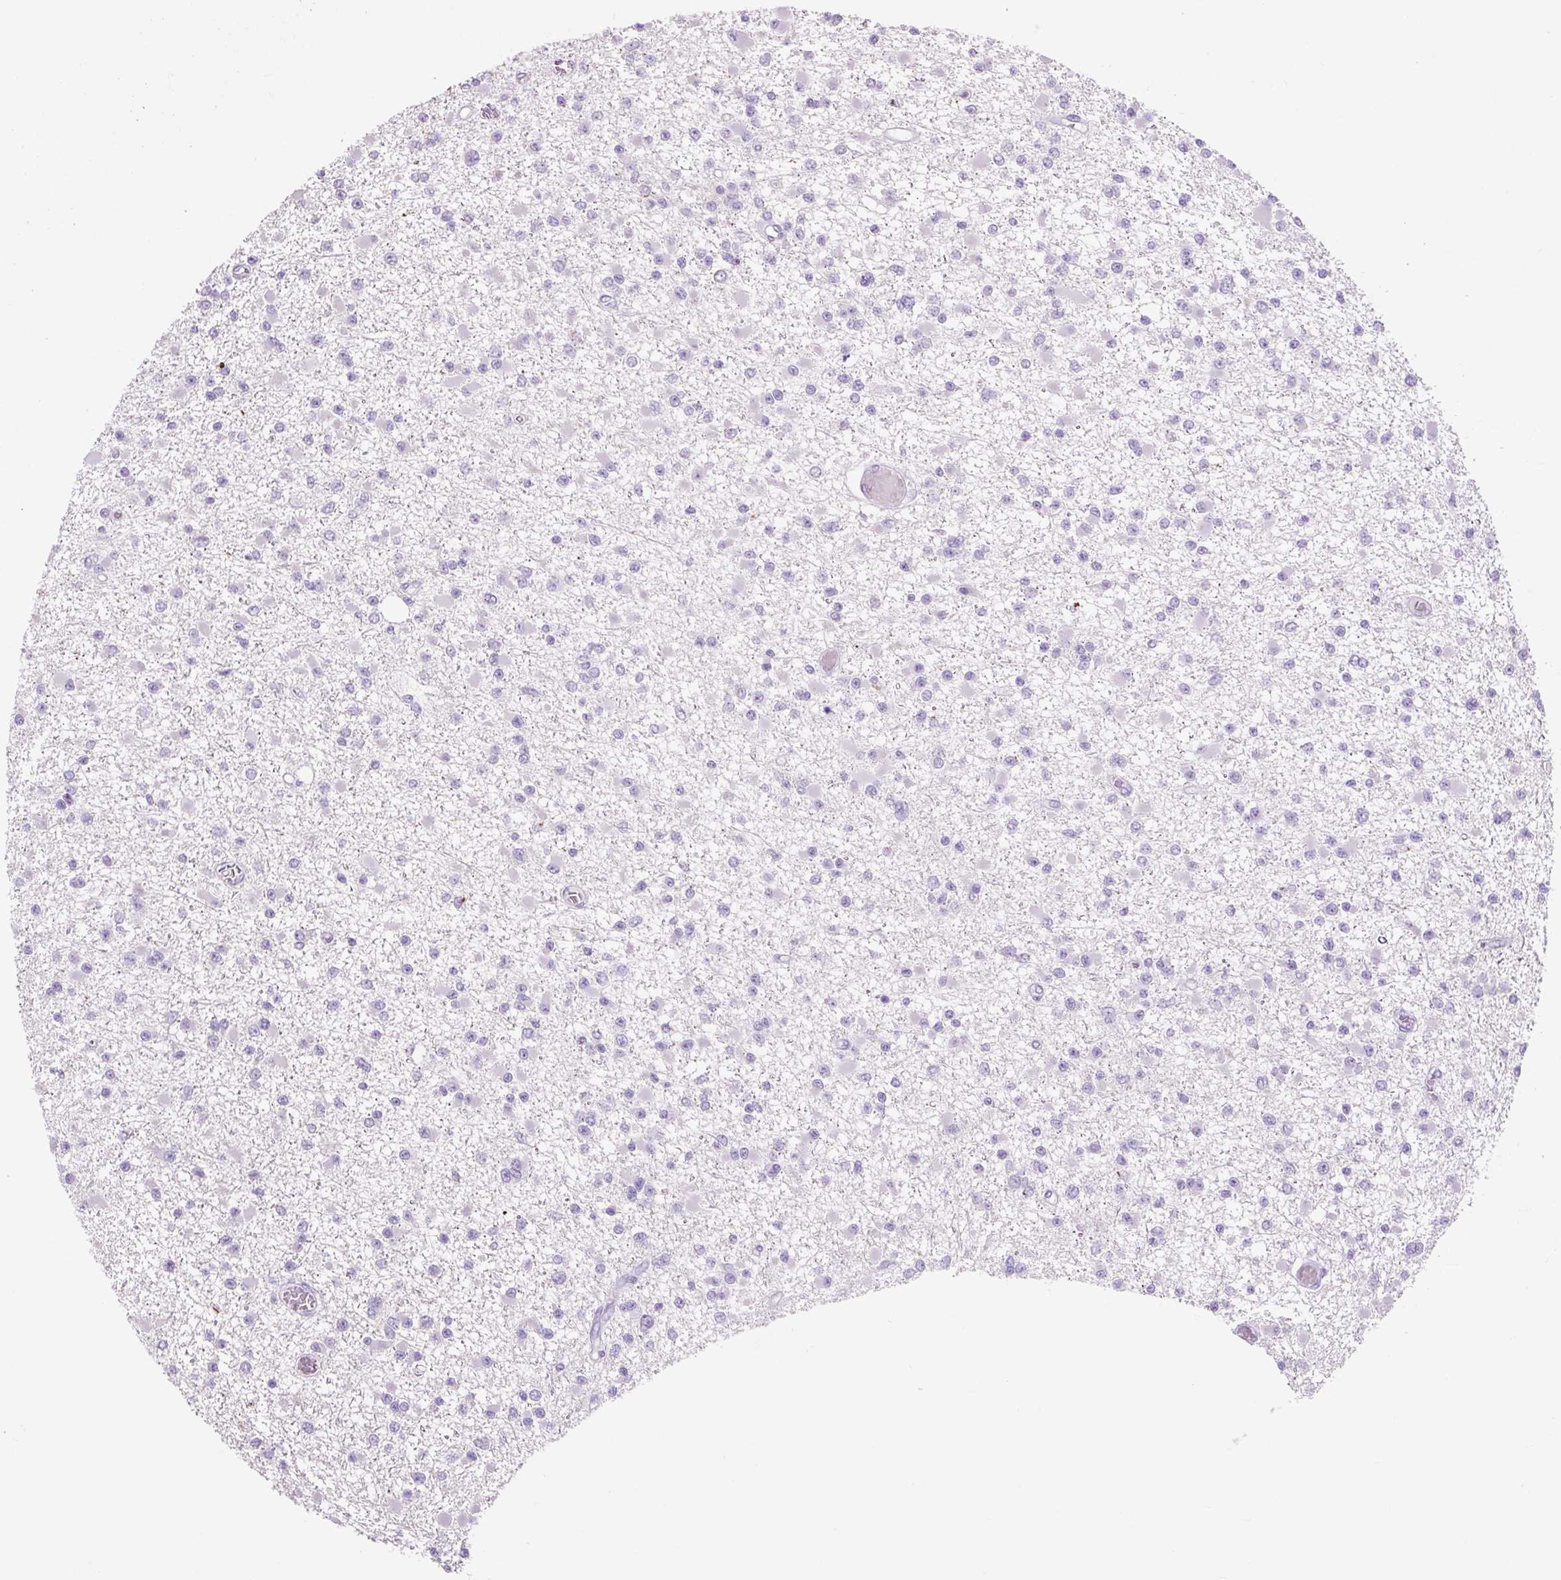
{"staining": {"intensity": "negative", "quantity": "none", "location": "none"}, "tissue": "glioma", "cell_type": "Tumor cells", "image_type": "cancer", "snomed": [{"axis": "morphology", "description": "Glioma, malignant, Low grade"}, {"axis": "topography", "description": "Brain"}], "caption": "High magnification brightfield microscopy of glioma stained with DAB (3,3'-diaminobenzidine) (brown) and counterstained with hematoxylin (blue): tumor cells show no significant positivity.", "gene": "OR10A7", "patient": {"sex": "female", "age": 22}}